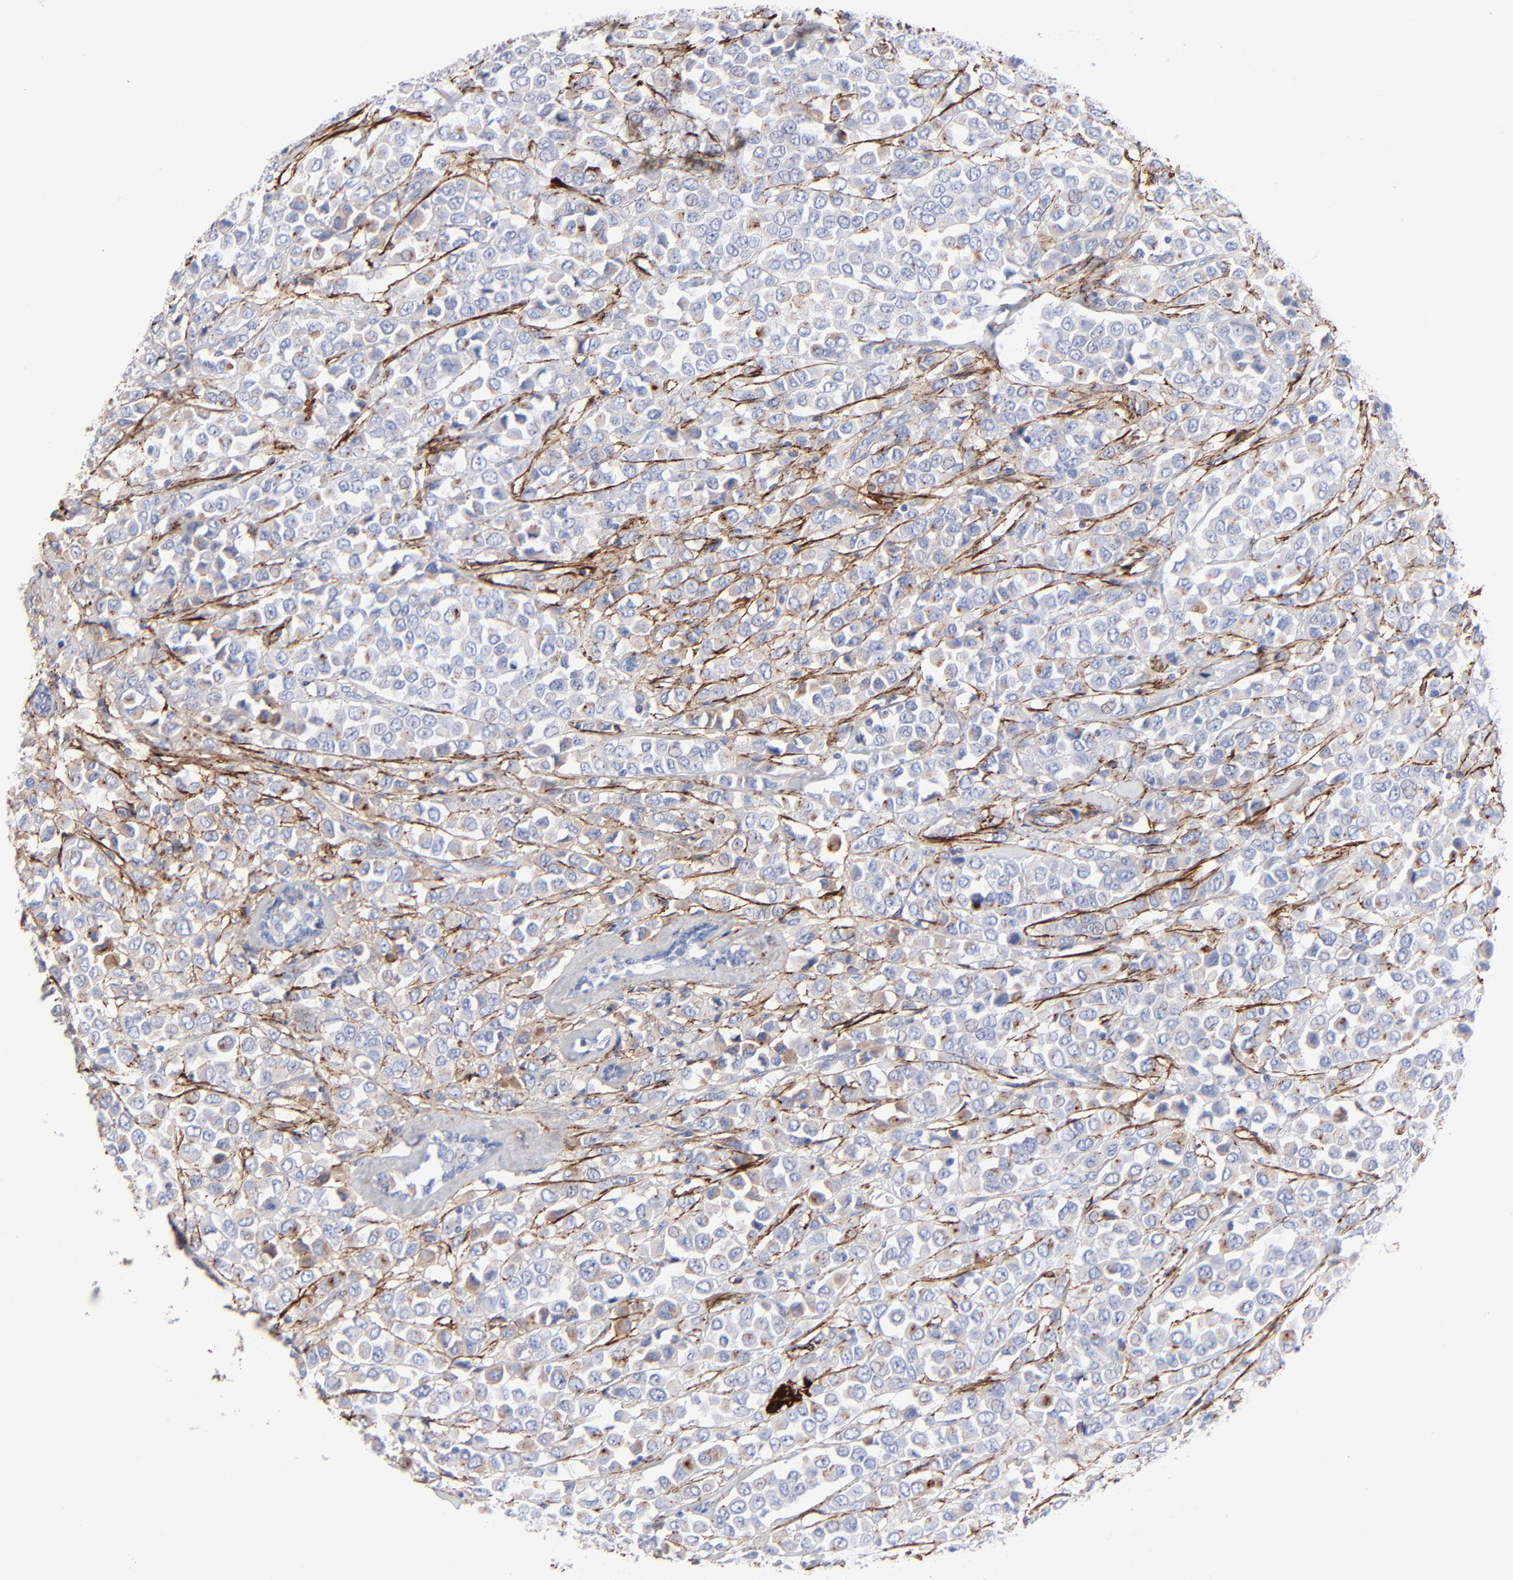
{"staining": {"intensity": "negative", "quantity": "none", "location": "none"}, "tissue": "breast cancer", "cell_type": "Tumor cells", "image_type": "cancer", "snomed": [{"axis": "morphology", "description": "Duct carcinoma"}, {"axis": "topography", "description": "Breast"}], "caption": "This is an IHC photomicrograph of human breast cancer. There is no staining in tumor cells.", "gene": "FBLN2", "patient": {"sex": "female", "age": 61}}